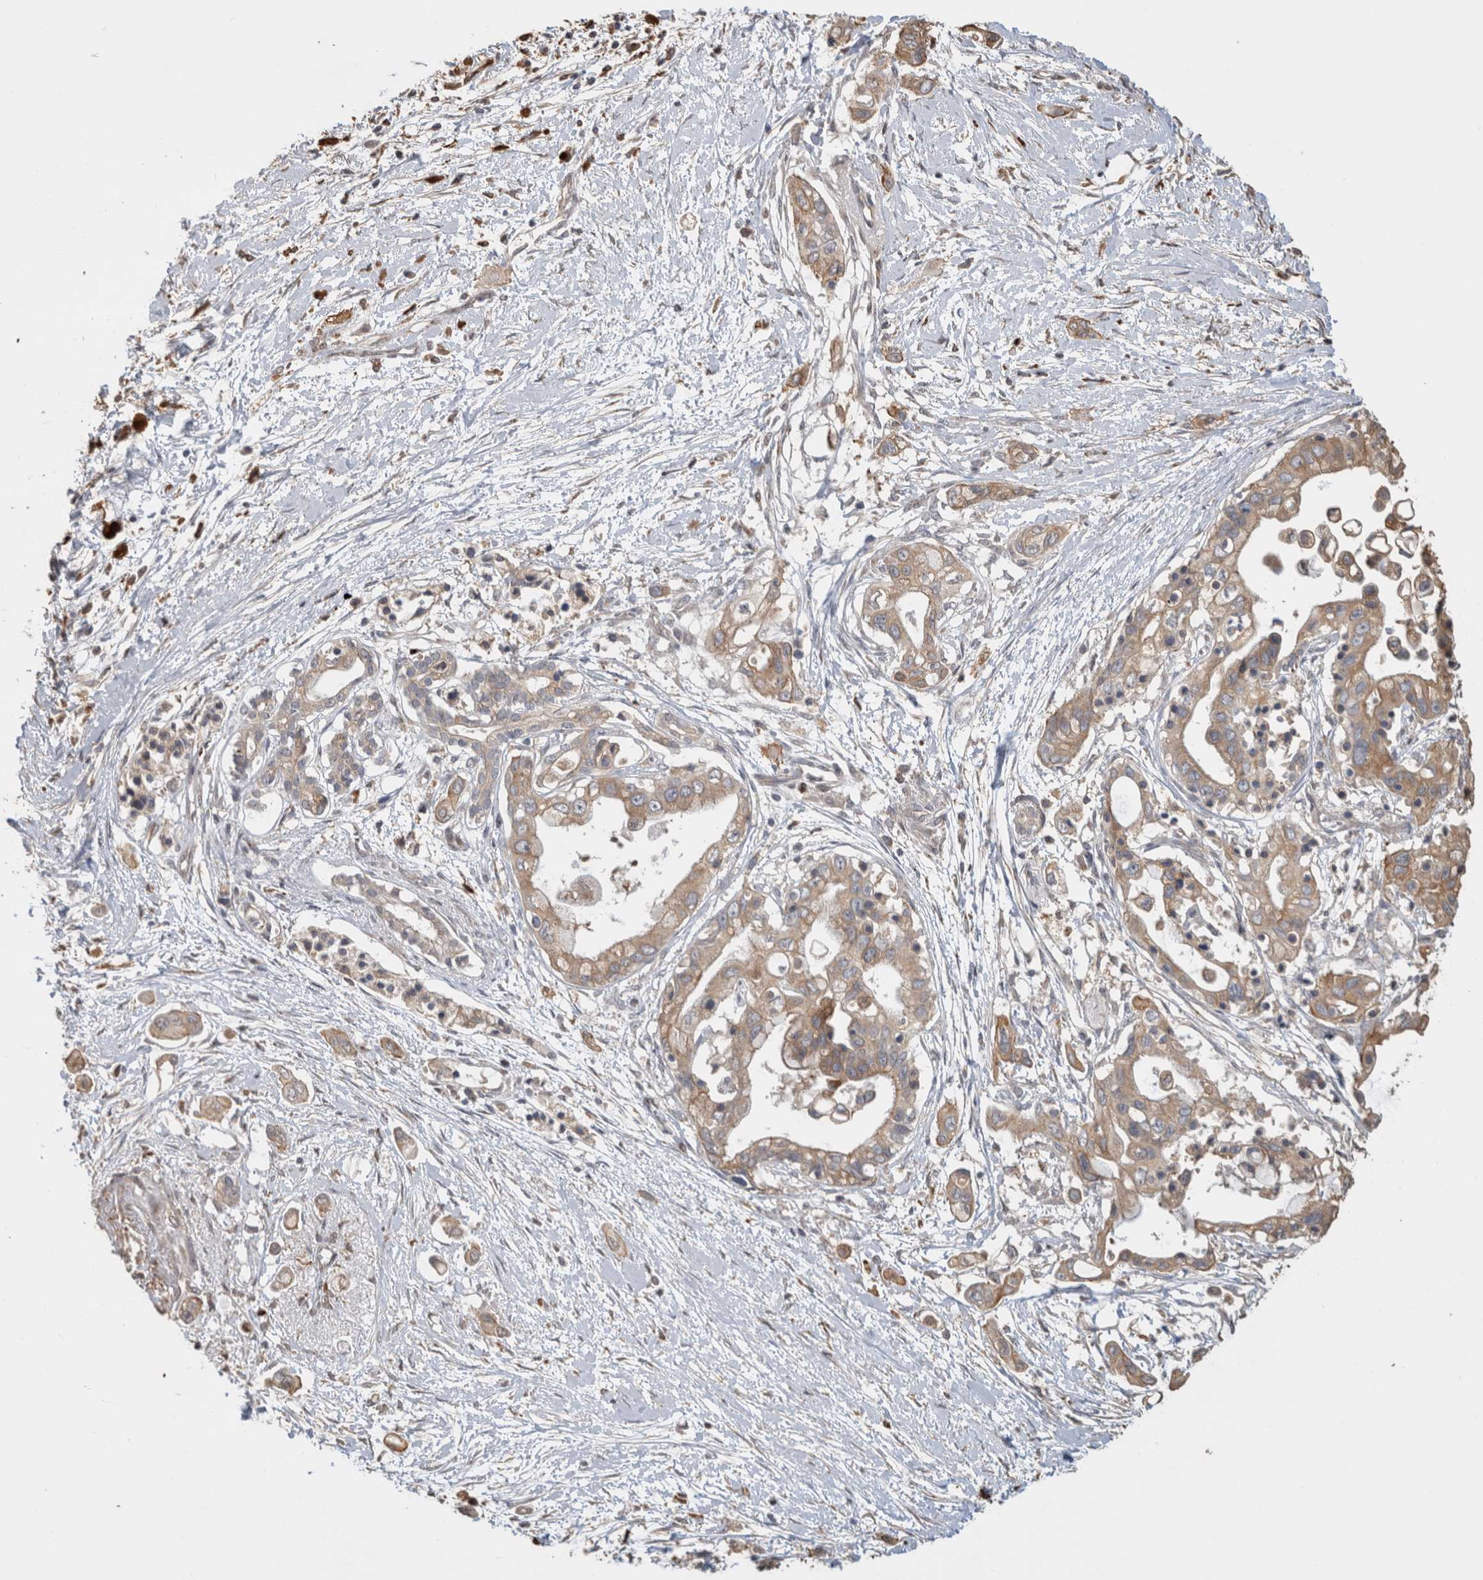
{"staining": {"intensity": "weak", "quantity": ">75%", "location": "cytoplasmic/membranous"}, "tissue": "pancreatic cancer", "cell_type": "Tumor cells", "image_type": "cancer", "snomed": [{"axis": "morphology", "description": "Adenocarcinoma, NOS"}, {"axis": "topography", "description": "Pancreas"}], "caption": "IHC (DAB) staining of adenocarcinoma (pancreatic) reveals weak cytoplasmic/membranous protein staining in about >75% of tumor cells.", "gene": "CLIP1", "patient": {"sex": "male", "age": 59}}